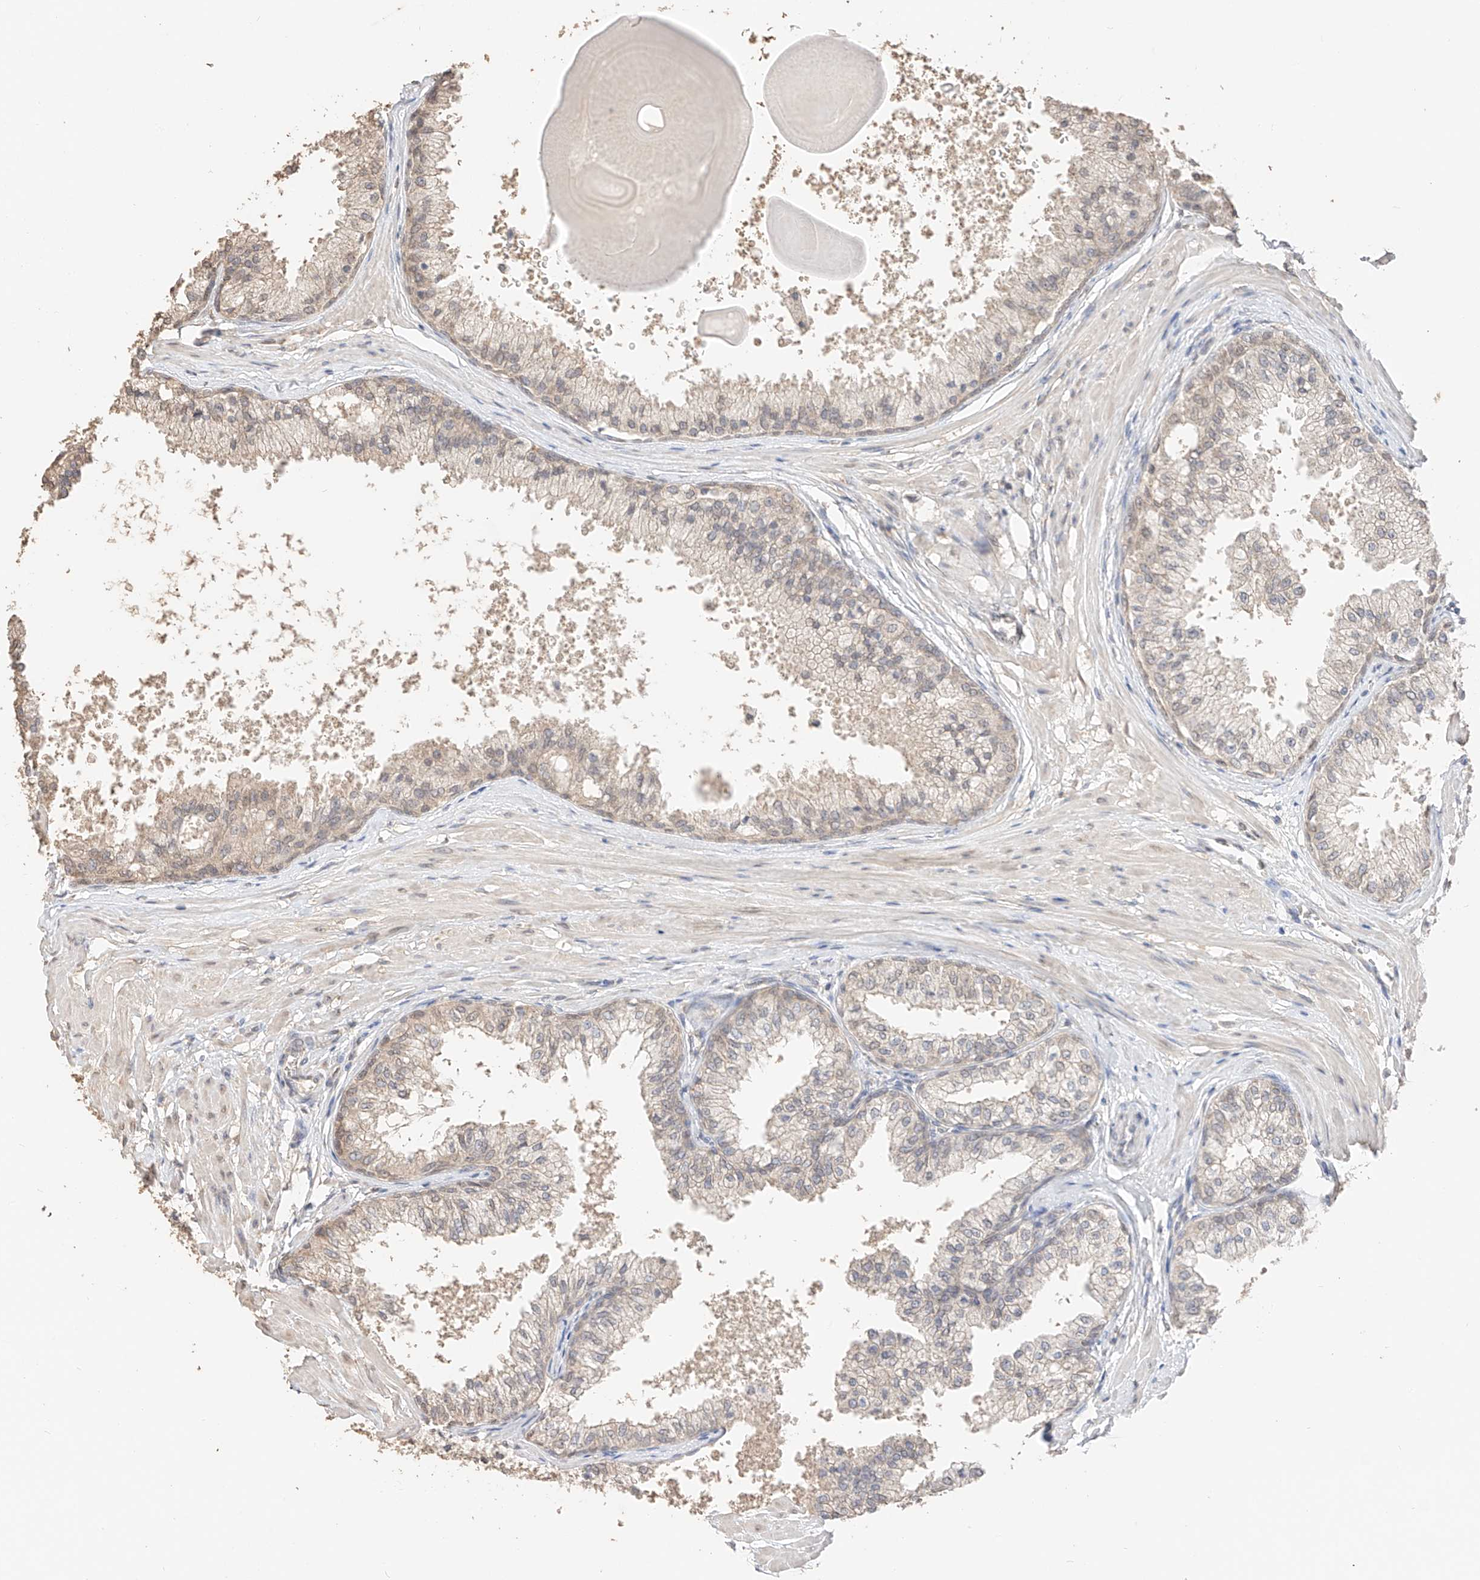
{"staining": {"intensity": "weak", "quantity": "25%-75%", "location": "cytoplasmic/membranous,nuclear"}, "tissue": "prostate", "cell_type": "Glandular cells", "image_type": "normal", "snomed": [{"axis": "morphology", "description": "Normal tissue, NOS"}, {"axis": "topography", "description": "Prostate"}], "caption": "IHC (DAB) staining of unremarkable human prostate exhibits weak cytoplasmic/membranous,nuclear protein staining in about 25%-75% of glandular cells.", "gene": "IL22RA2", "patient": {"sex": "male", "age": 48}}